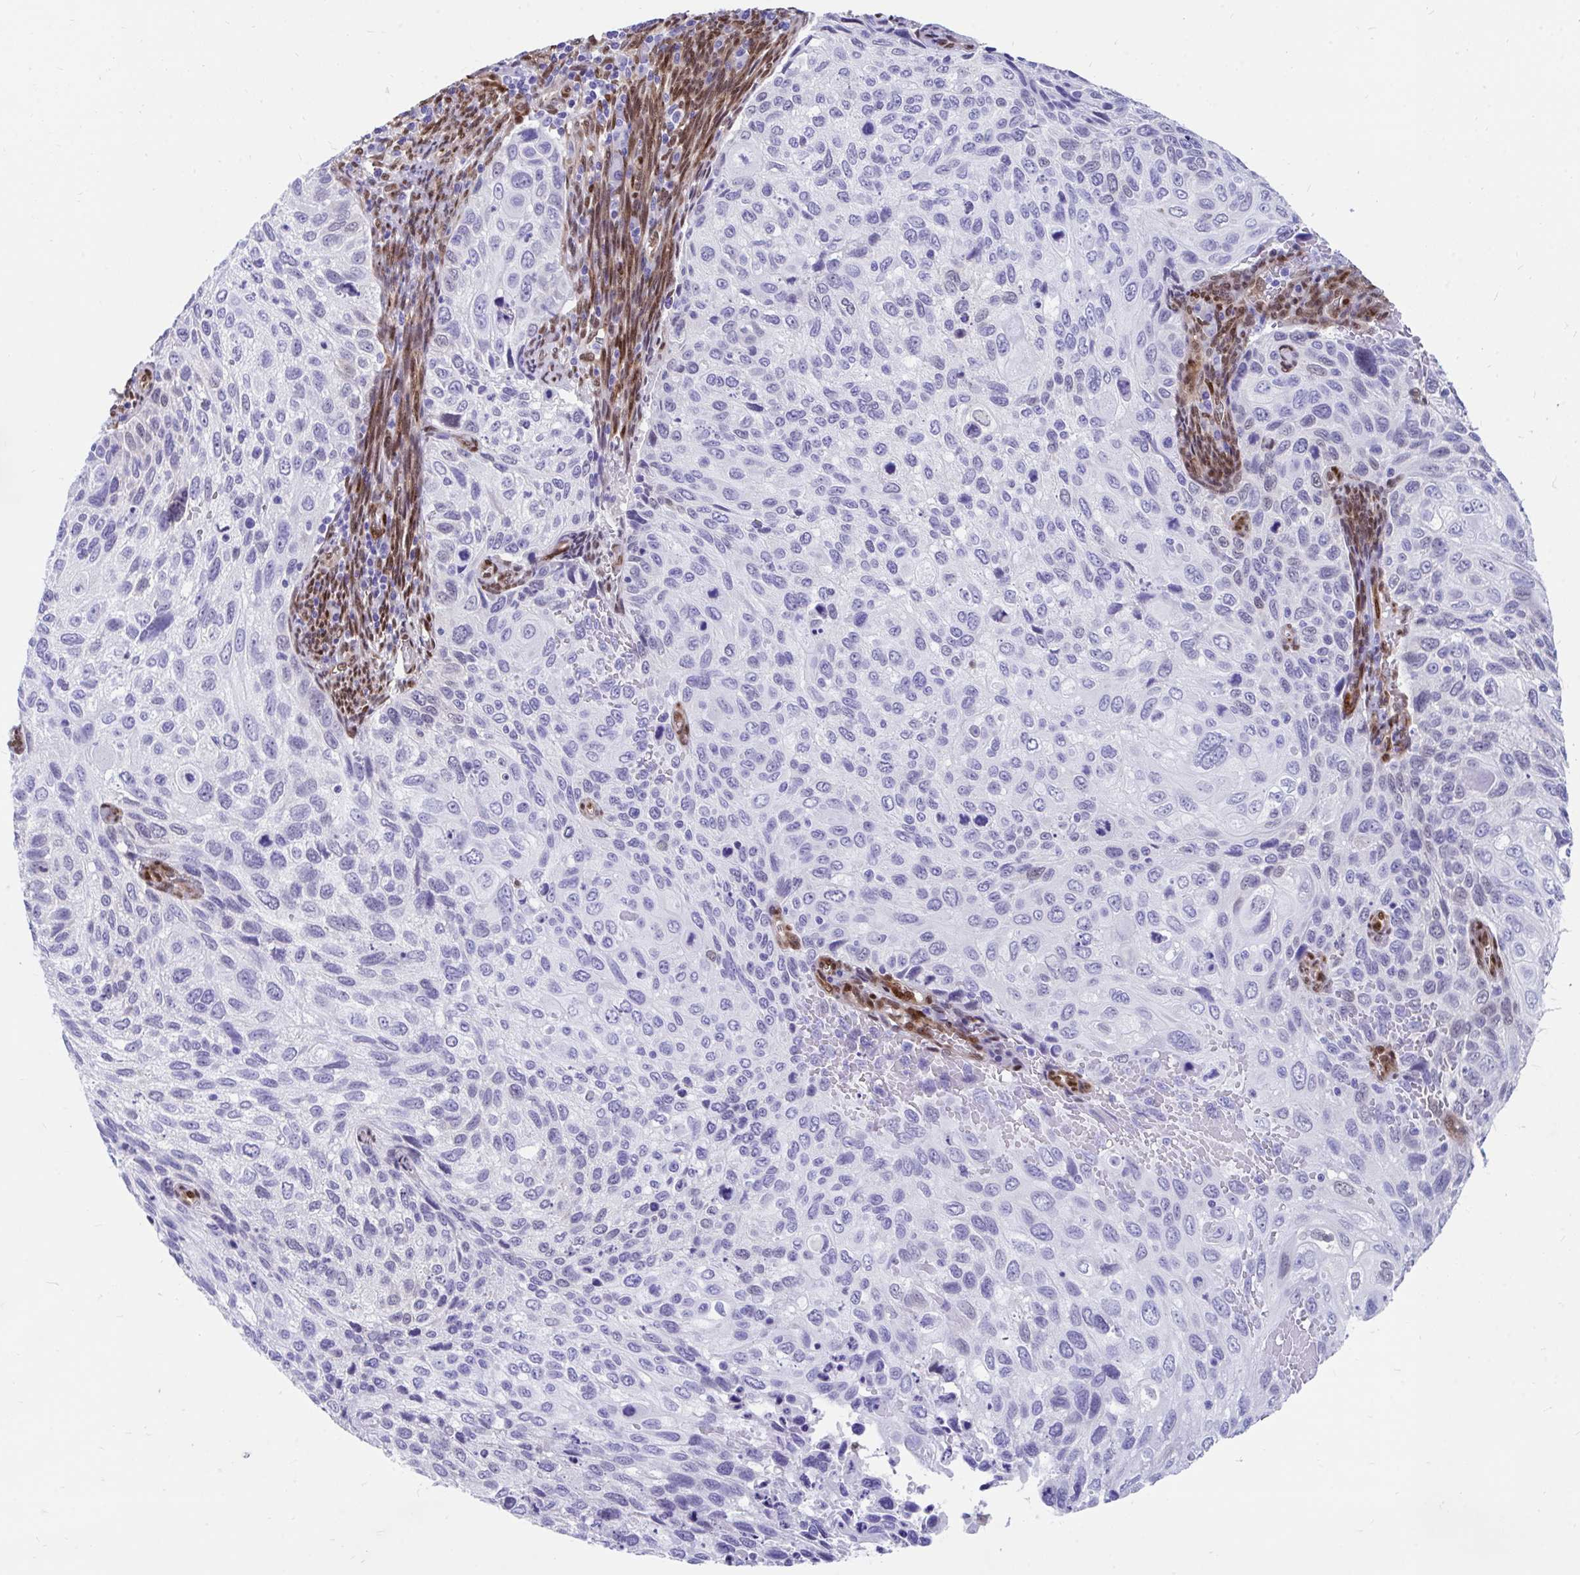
{"staining": {"intensity": "negative", "quantity": "none", "location": "none"}, "tissue": "cervical cancer", "cell_type": "Tumor cells", "image_type": "cancer", "snomed": [{"axis": "morphology", "description": "Squamous cell carcinoma, NOS"}, {"axis": "topography", "description": "Cervix"}], "caption": "Human cervical cancer (squamous cell carcinoma) stained for a protein using IHC displays no staining in tumor cells.", "gene": "RBPMS", "patient": {"sex": "female", "age": 70}}